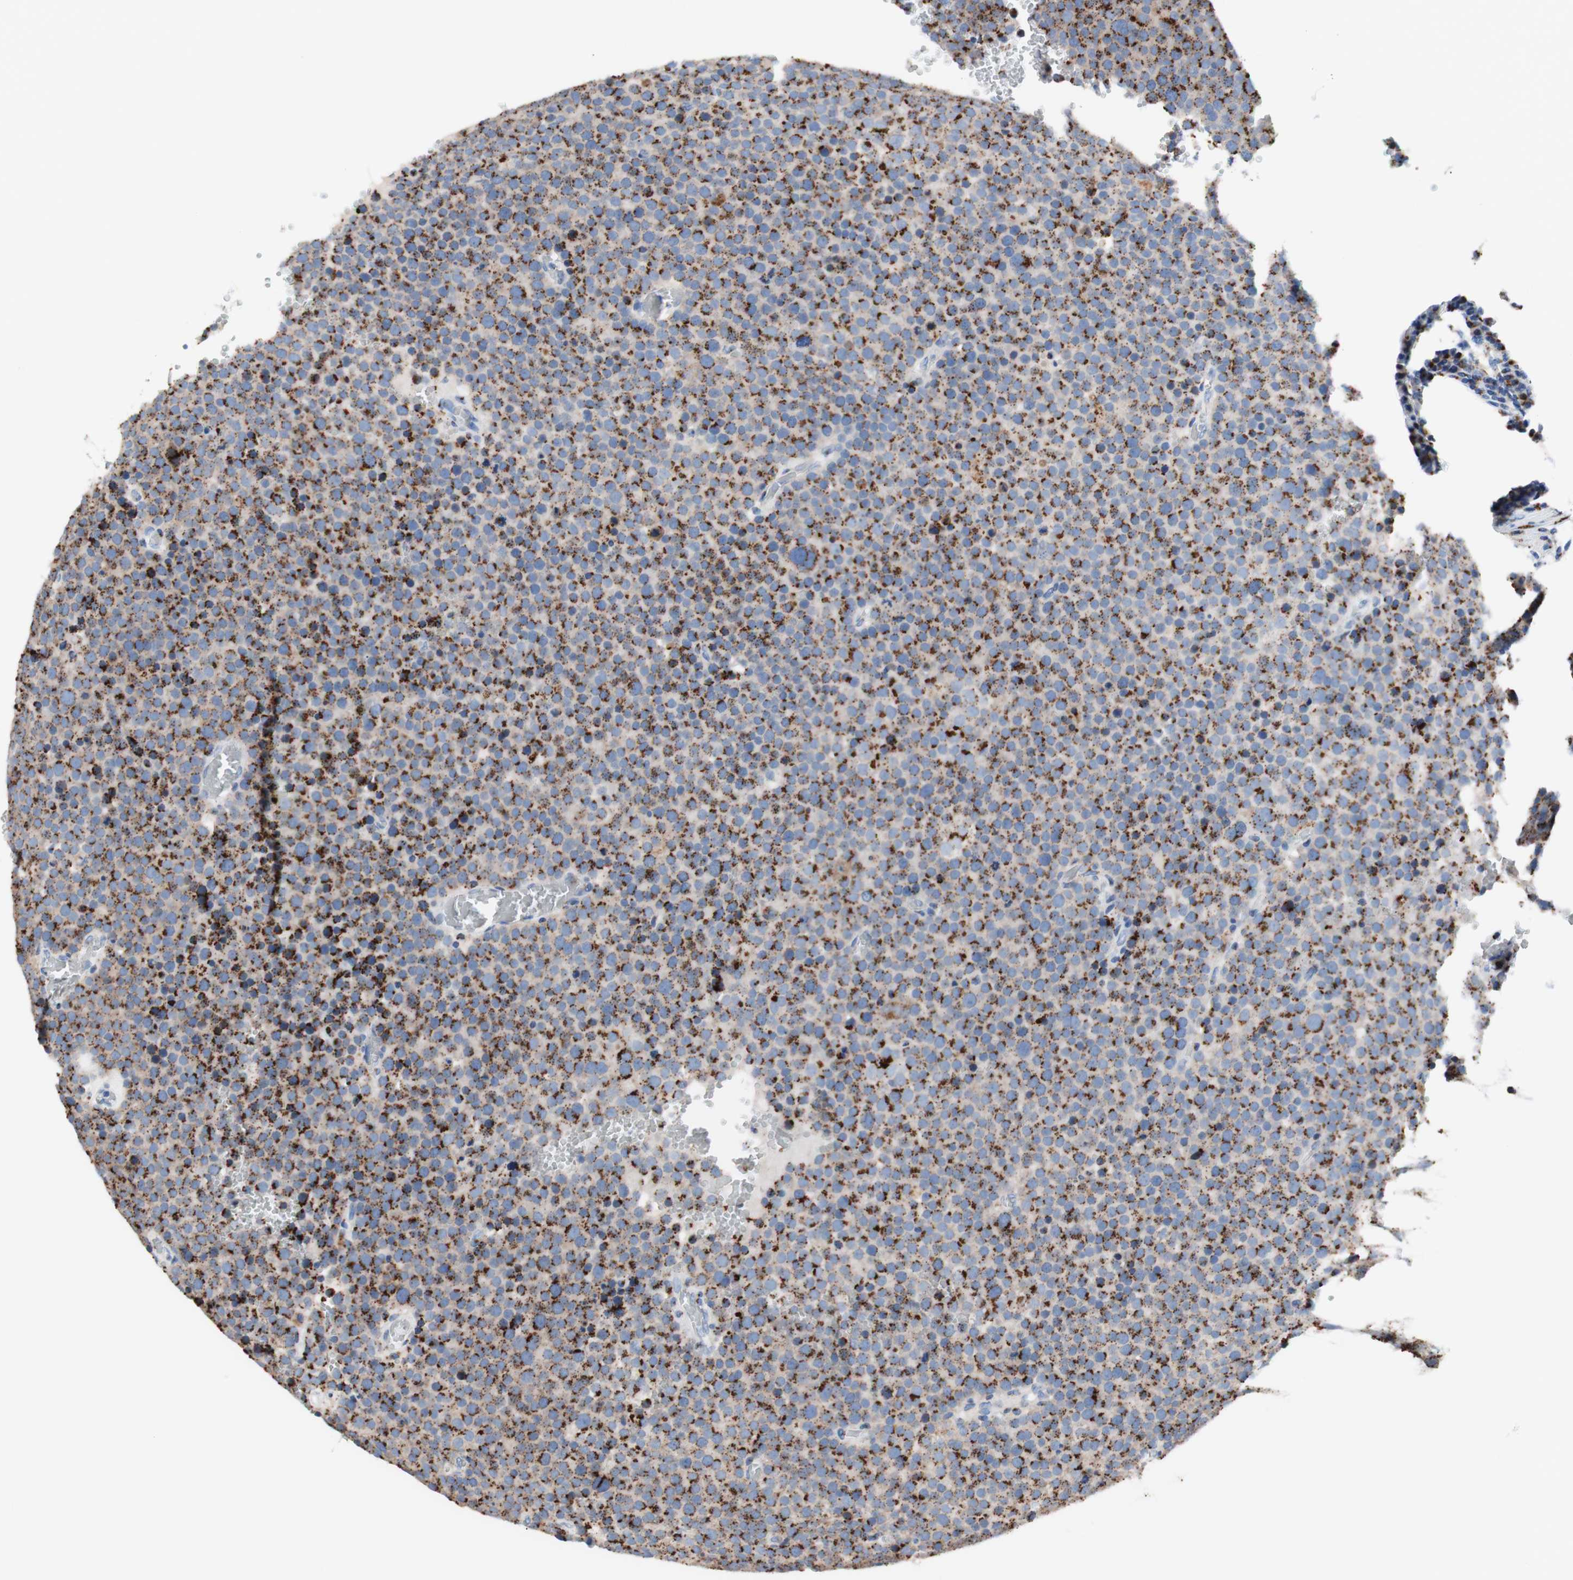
{"staining": {"intensity": "moderate", "quantity": ">75%", "location": "cytoplasmic/membranous"}, "tissue": "testis cancer", "cell_type": "Tumor cells", "image_type": "cancer", "snomed": [{"axis": "morphology", "description": "Seminoma, NOS"}, {"axis": "topography", "description": "Testis"}], "caption": "Human testis cancer (seminoma) stained with a brown dye exhibits moderate cytoplasmic/membranous positive staining in approximately >75% of tumor cells.", "gene": "GALNT2", "patient": {"sex": "male", "age": 71}}